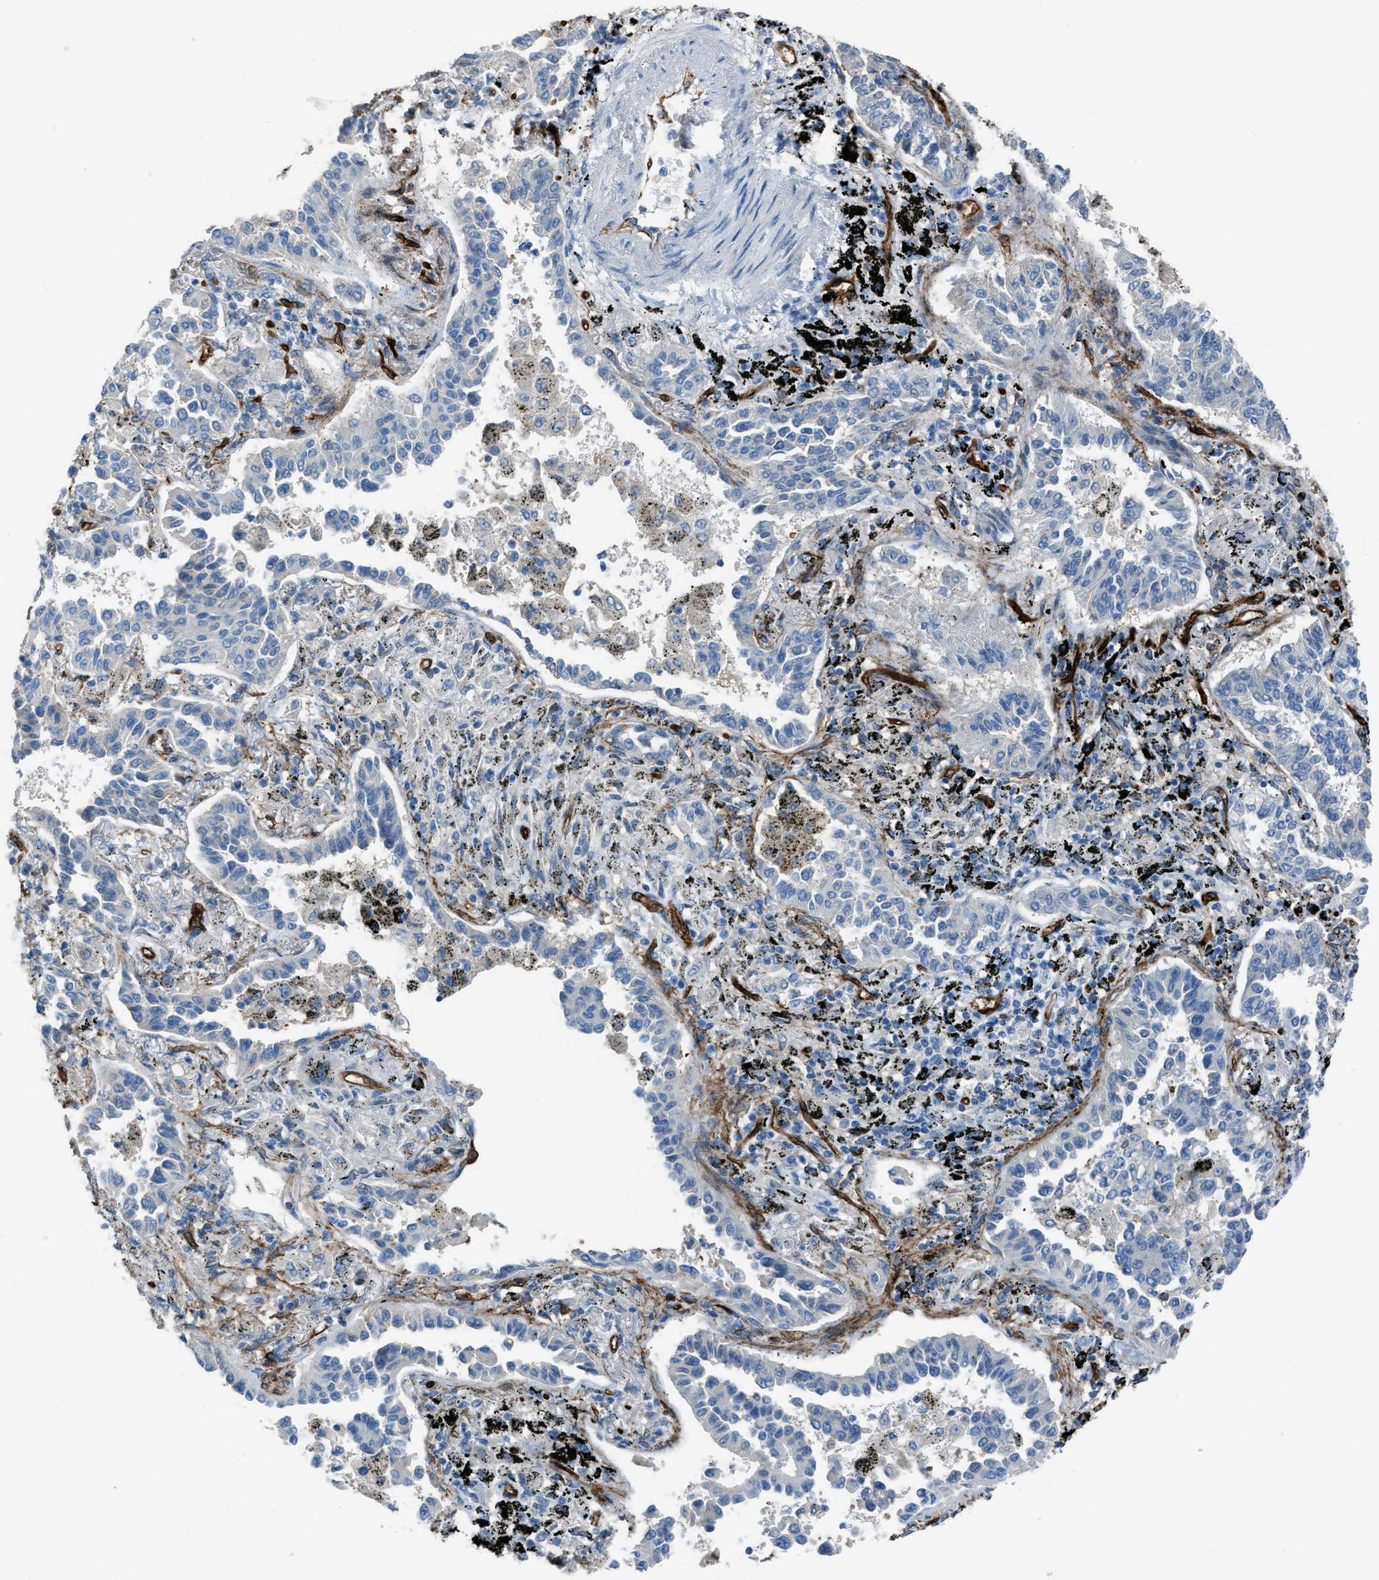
{"staining": {"intensity": "negative", "quantity": "none", "location": "none"}, "tissue": "lung cancer", "cell_type": "Tumor cells", "image_type": "cancer", "snomed": [{"axis": "morphology", "description": "Normal tissue, NOS"}, {"axis": "morphology", "description": "Adenocarcinoma, NOS"}, {"axis": "topography", "description": "Lung"}], "caption": "The immunohistochemistry (IHC) micrograph has no significant staining in tumor cells of lung adenocarcinoma tissue.", "gene": "SLC22A15", "patient": {"sex": "male", "age": 59}}